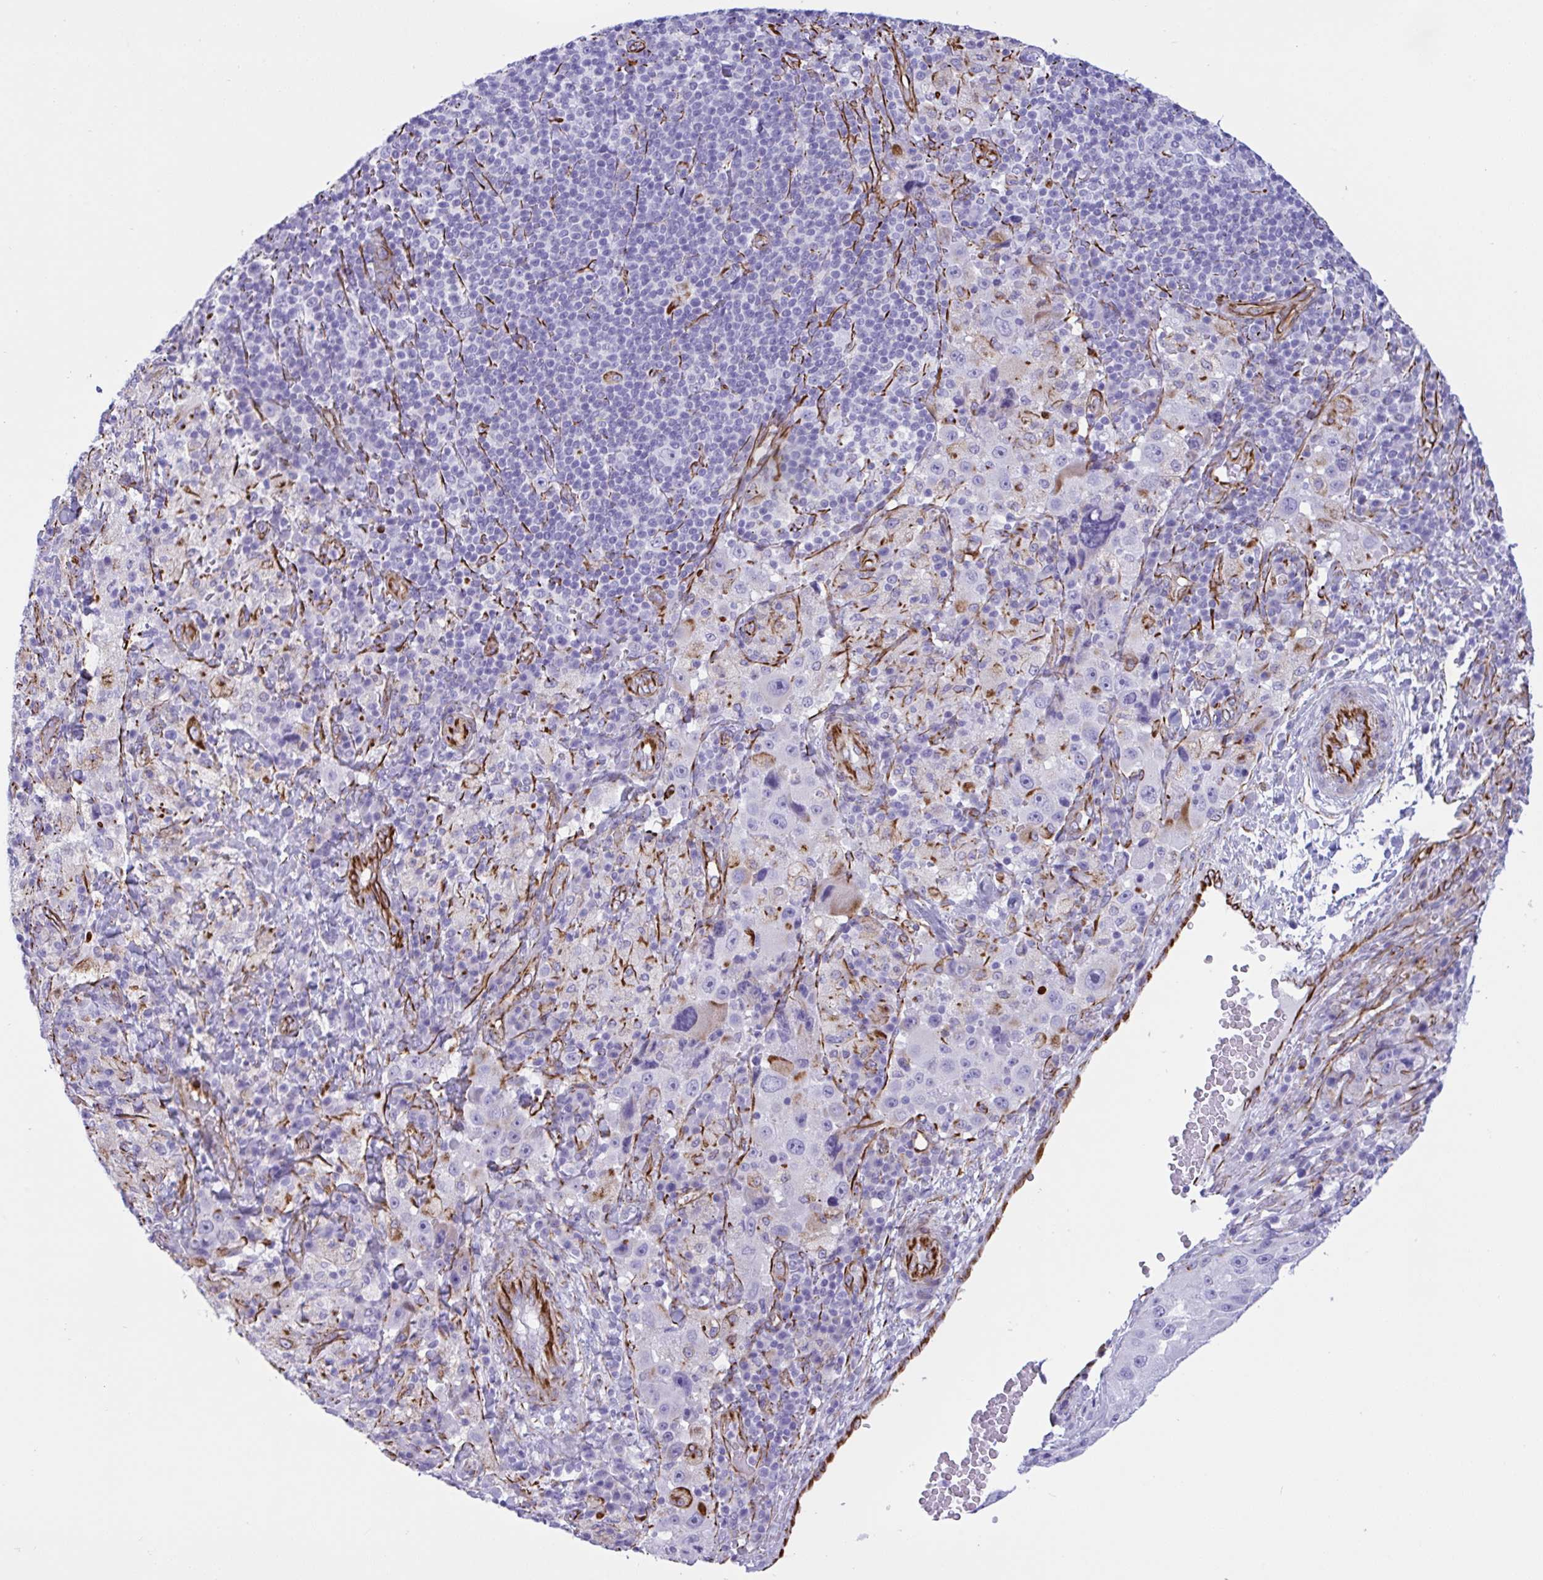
{"staining": {"intensity": "weak", "quantity": "<25%", "location": "cytoplasmic/membranous"}, "tissue": "melanoma", "cell_type": "Tumor cells", "image_type": "cancer", "snomed": [{"axis": "morphology", "description": "Malignant melanoma, Metastatic site"}, {"axis": "topography", "description": "Lymph node"}], "caption": "The IHC image has no significant positivity in tumor cells of malignant melanoma (metastatic site) tissue. The staining was performed using DAB to visualize the protein expression in brown, while the nuclei were stained in blue with hematoxylin (Magnification: 20x).", "gene": "SMAD5", "patient": {"sex": "male", "age": 62}}